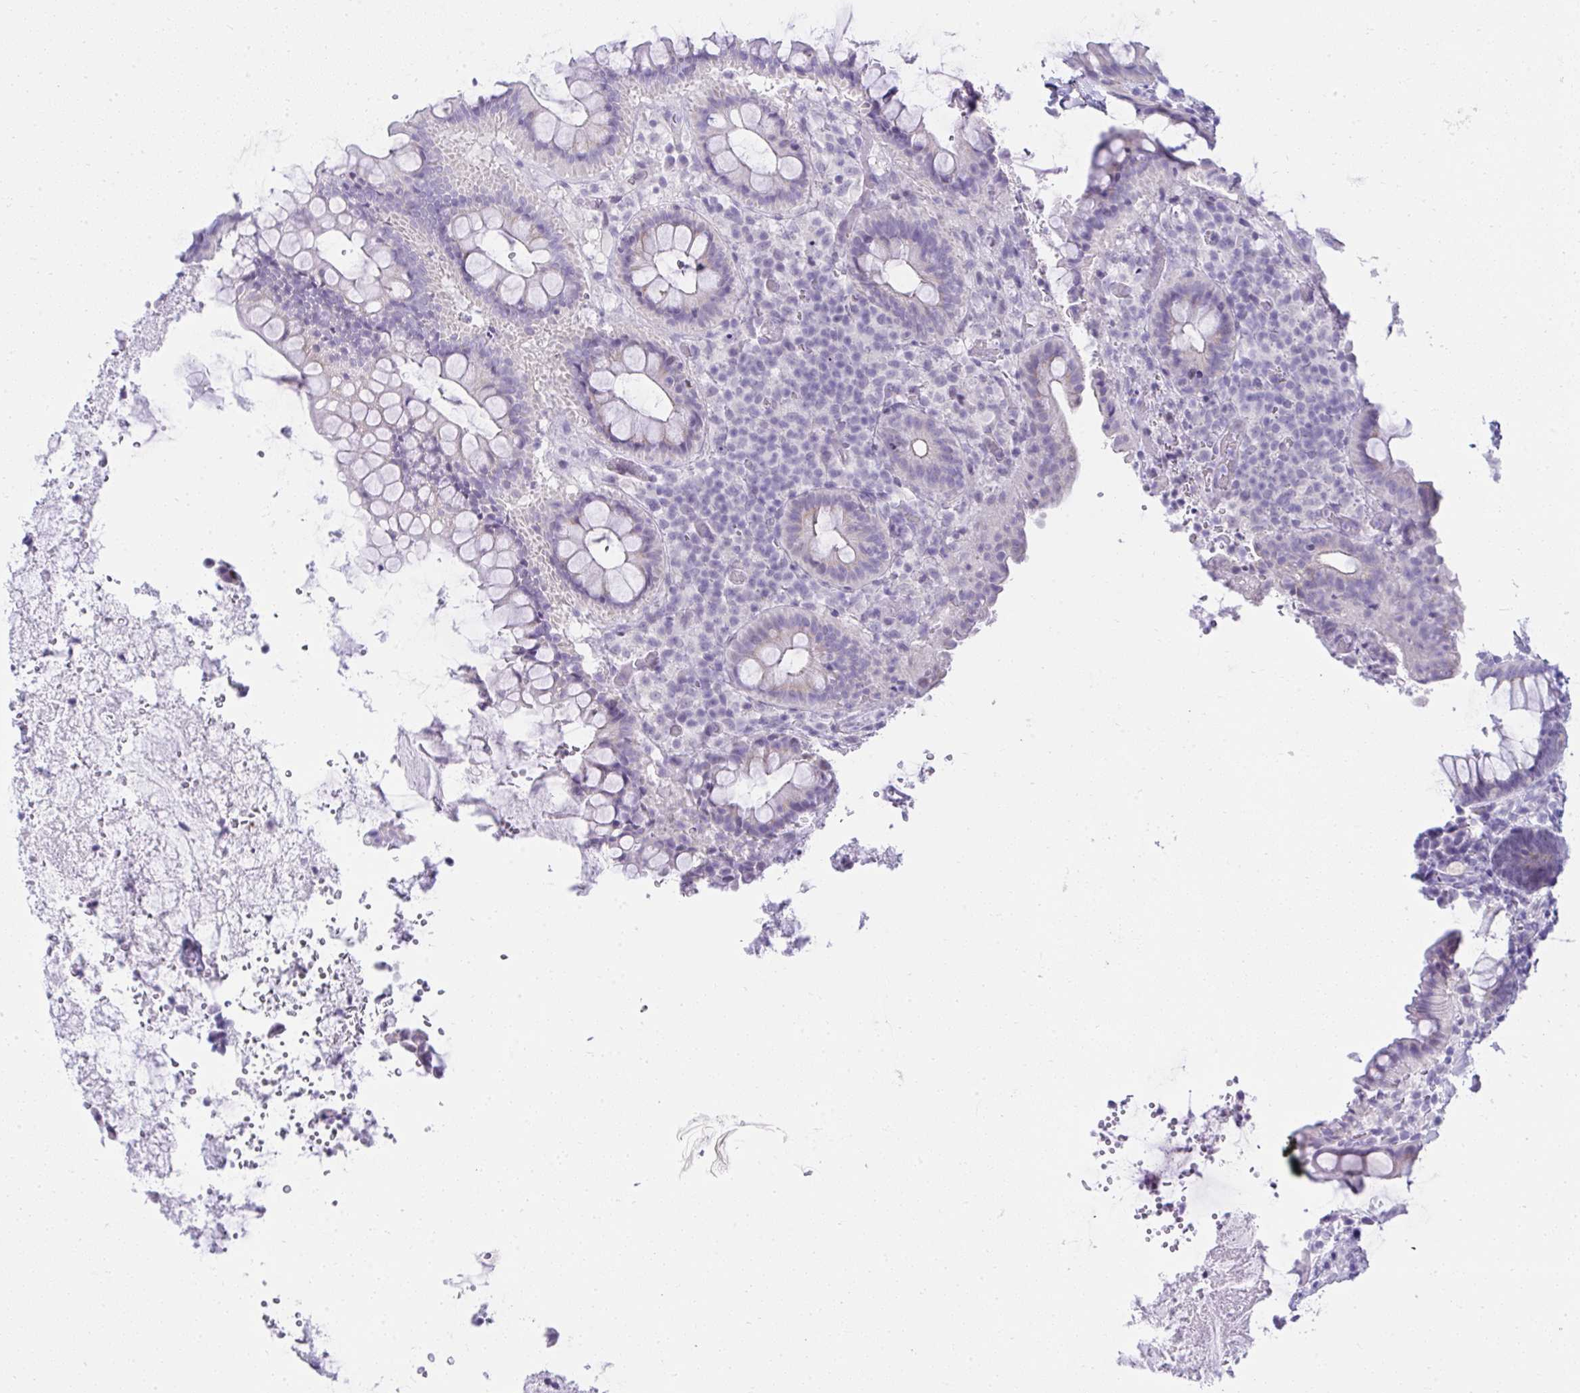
{"staining": {"intensity": "negative", "quantity": "none", "location": "none"}, "tissue": "rectum", "cell_type": "Glandular cells", "image_type": "normal", "snomed": [{"axis": "morphology", "description": "Normal tissue, NOS"}, {"axis": "topography", "description": "Rectum"}], "caption": "IHC photomicrograph of benign rectum: human rectum stained with DAB reveals no significant protein staining in glandular cells. (DAB immunohistochemistry with hematoxylin counter stain).", "gene": "RNF183", "patient": {"sex": "female", "age": 69}}